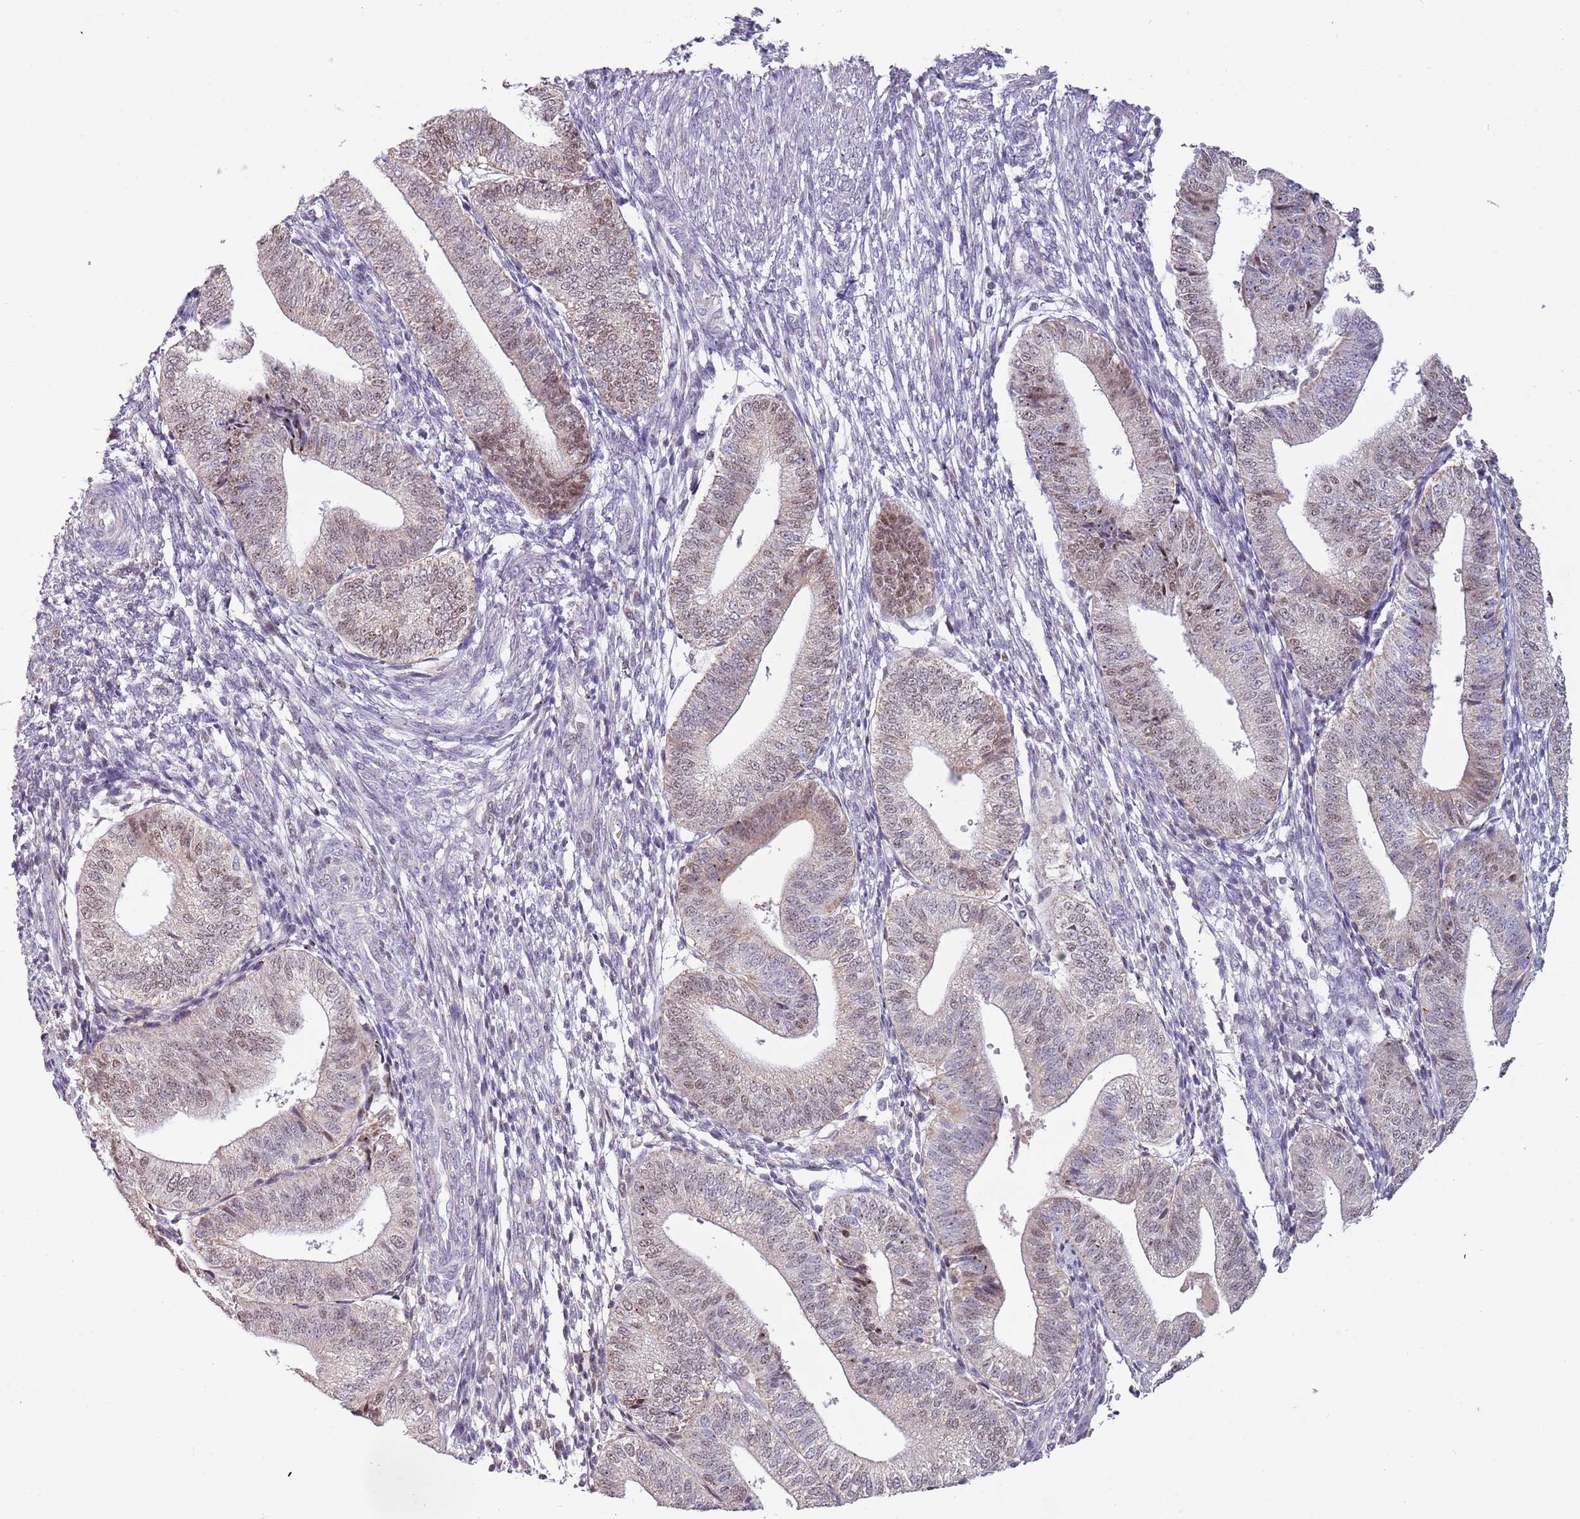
{"staining": {"intensity": "negative", "quantity": "none", "location": "none"}, "tissue": "endometrium", "cell_type": "Cells in endometrial stroma", "image_type": "normal", "snomed": [{"axis": "morphology", "description": "Normal tissue, NOS"}, {"axis": "topography", "description": "Endometrium"}], "caption": "DAB (3,3'-diaminobenzidine) immunohistochemical staining of unremarkable human endometrium exhibits no significant staining in cells in endometrial stroma.", "gene": "SYS1", "patient": {"sex": "female", "age": 34}}